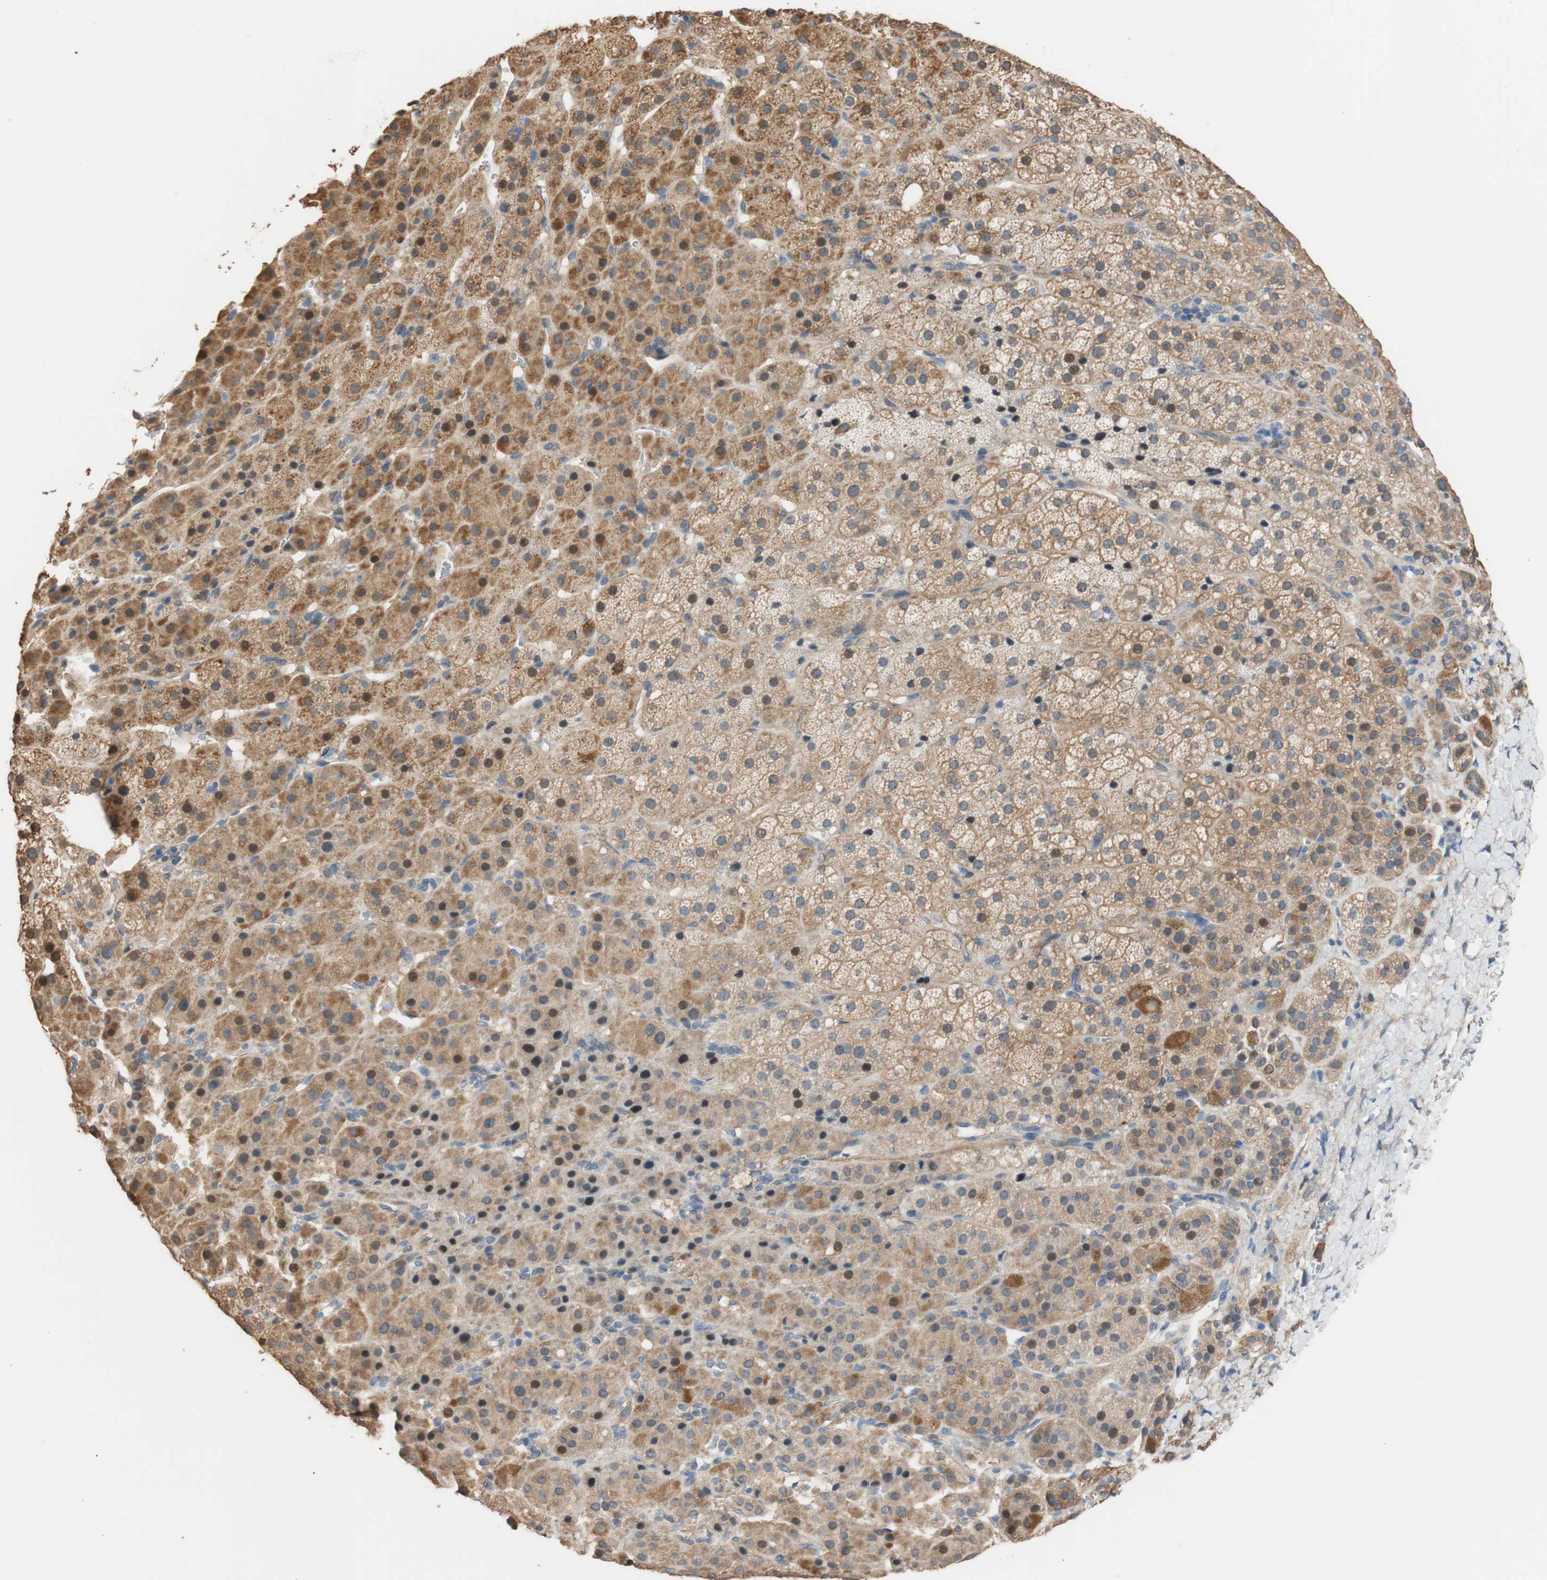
{"staining": {"intensity": "moderate", "quantity": ">75%", "location": "cytoplasmic/membranous"}, "tissue": "adrenal gland", "cell_type": "Glandular cells", "image_type": "normal", "snomed": [{"axis": "morphology", "description": "Normal tissue, NOS"}, {"axis": "topography", "description": "Adrenal gland"}], "caption": "The photomicrograph shows staining of benign adrenal gland, revealing moderate cytoplasmic/membranous protein positivity (brown color) within glandular cells.", "gene": "ALDH1A2", "patient": {"sex": "female", "age": 57}}